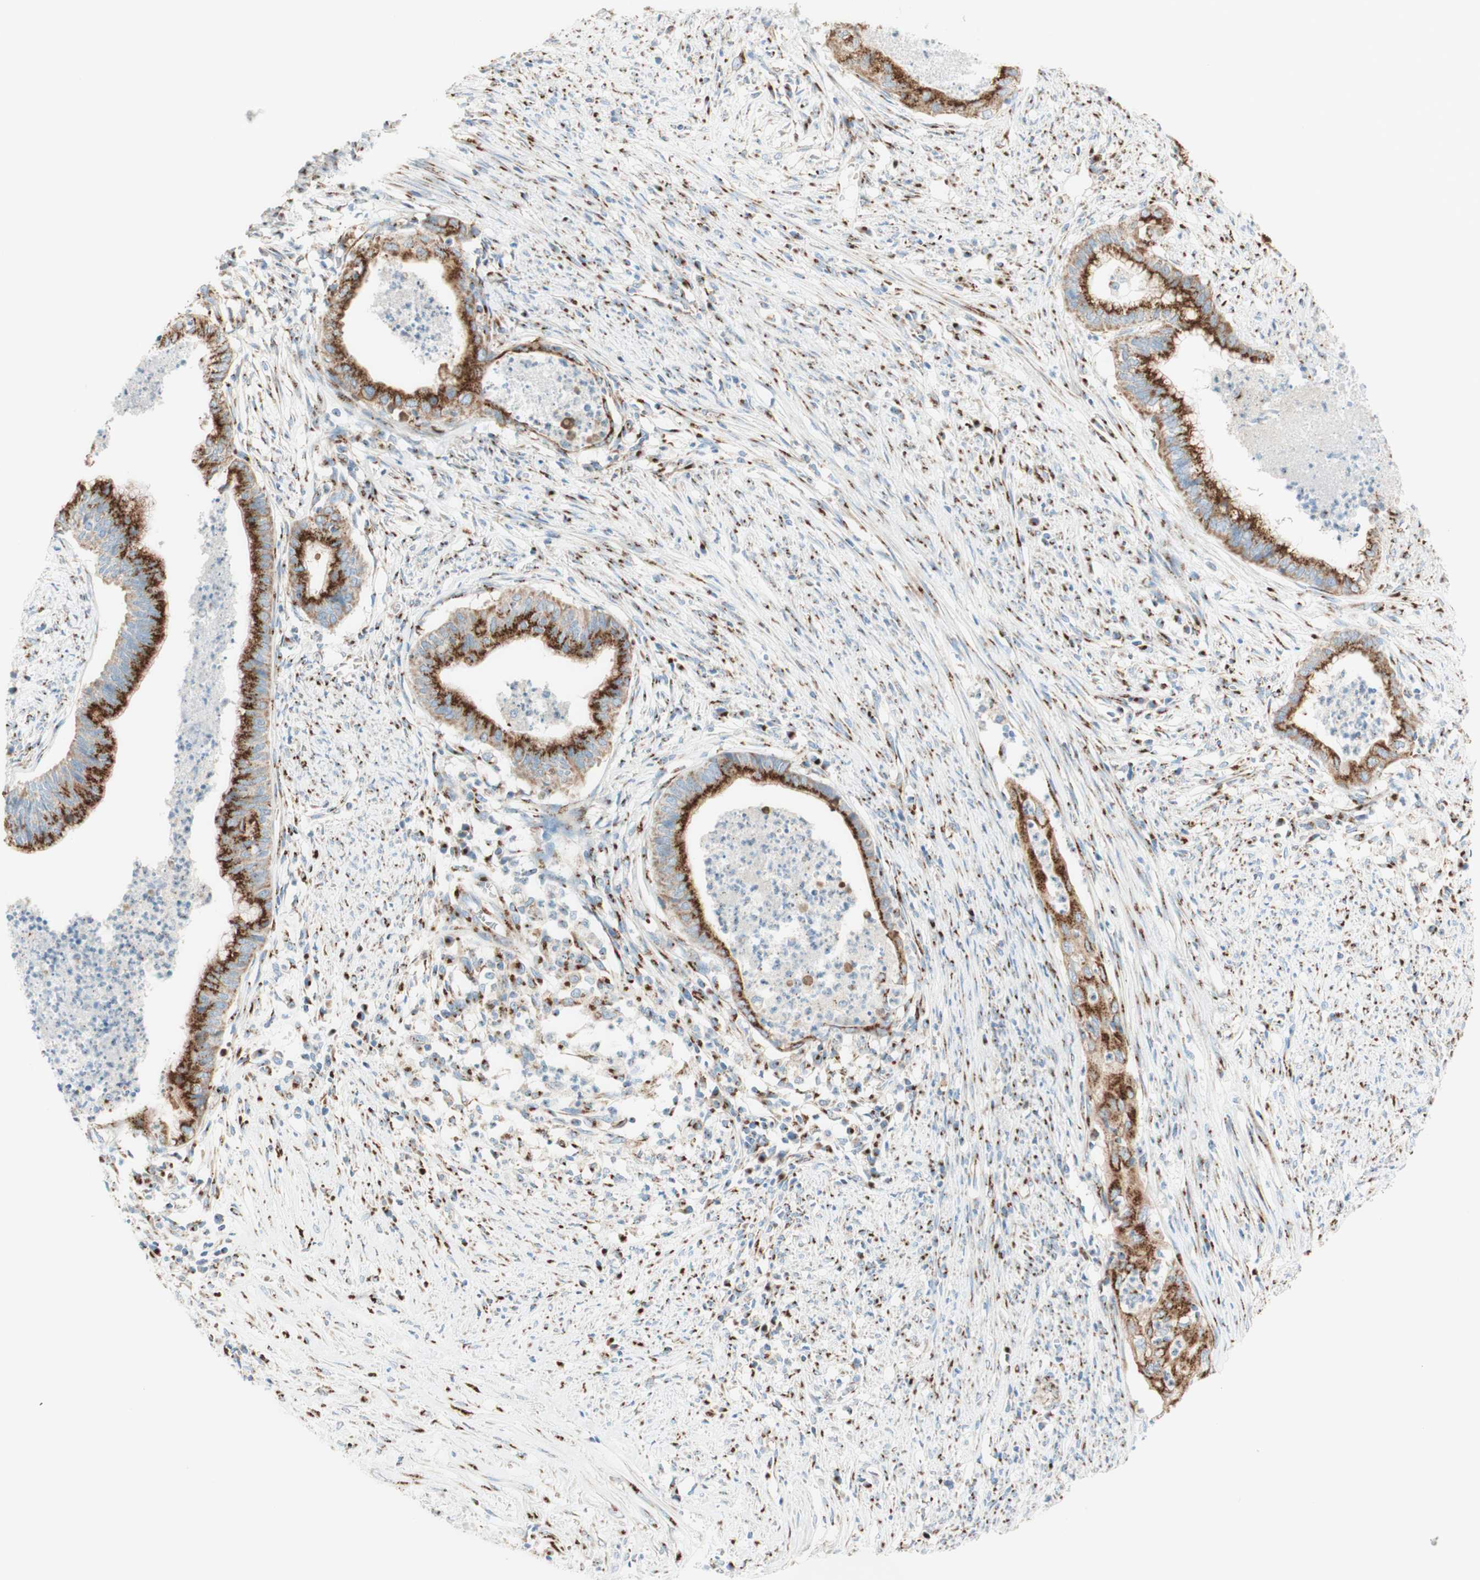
{"staining": {"intensity": "strong", "quantity": ">75%", "location": "cytoplasmic/membranous"}, "tissue": "endometrial cancer", "cell_type": "Tumor cells", "image_type": "cancer", "snomed": [{"axis": "morphology", "description": "Necrosis, NOS"}, {"axis": "morphology", "description": "Adenocarcinoma, NOS"}, {"axis": "topography", "description": "Endometrium"}], "caption": "Endometrial cancer was stained to show a protein in brown. There is high levels of strong cytoplasmic/membranous expression in approximately >75% of tumor cells.", "gene": "GOLGB1", "patient": {"sex": "female", "age": 79}}